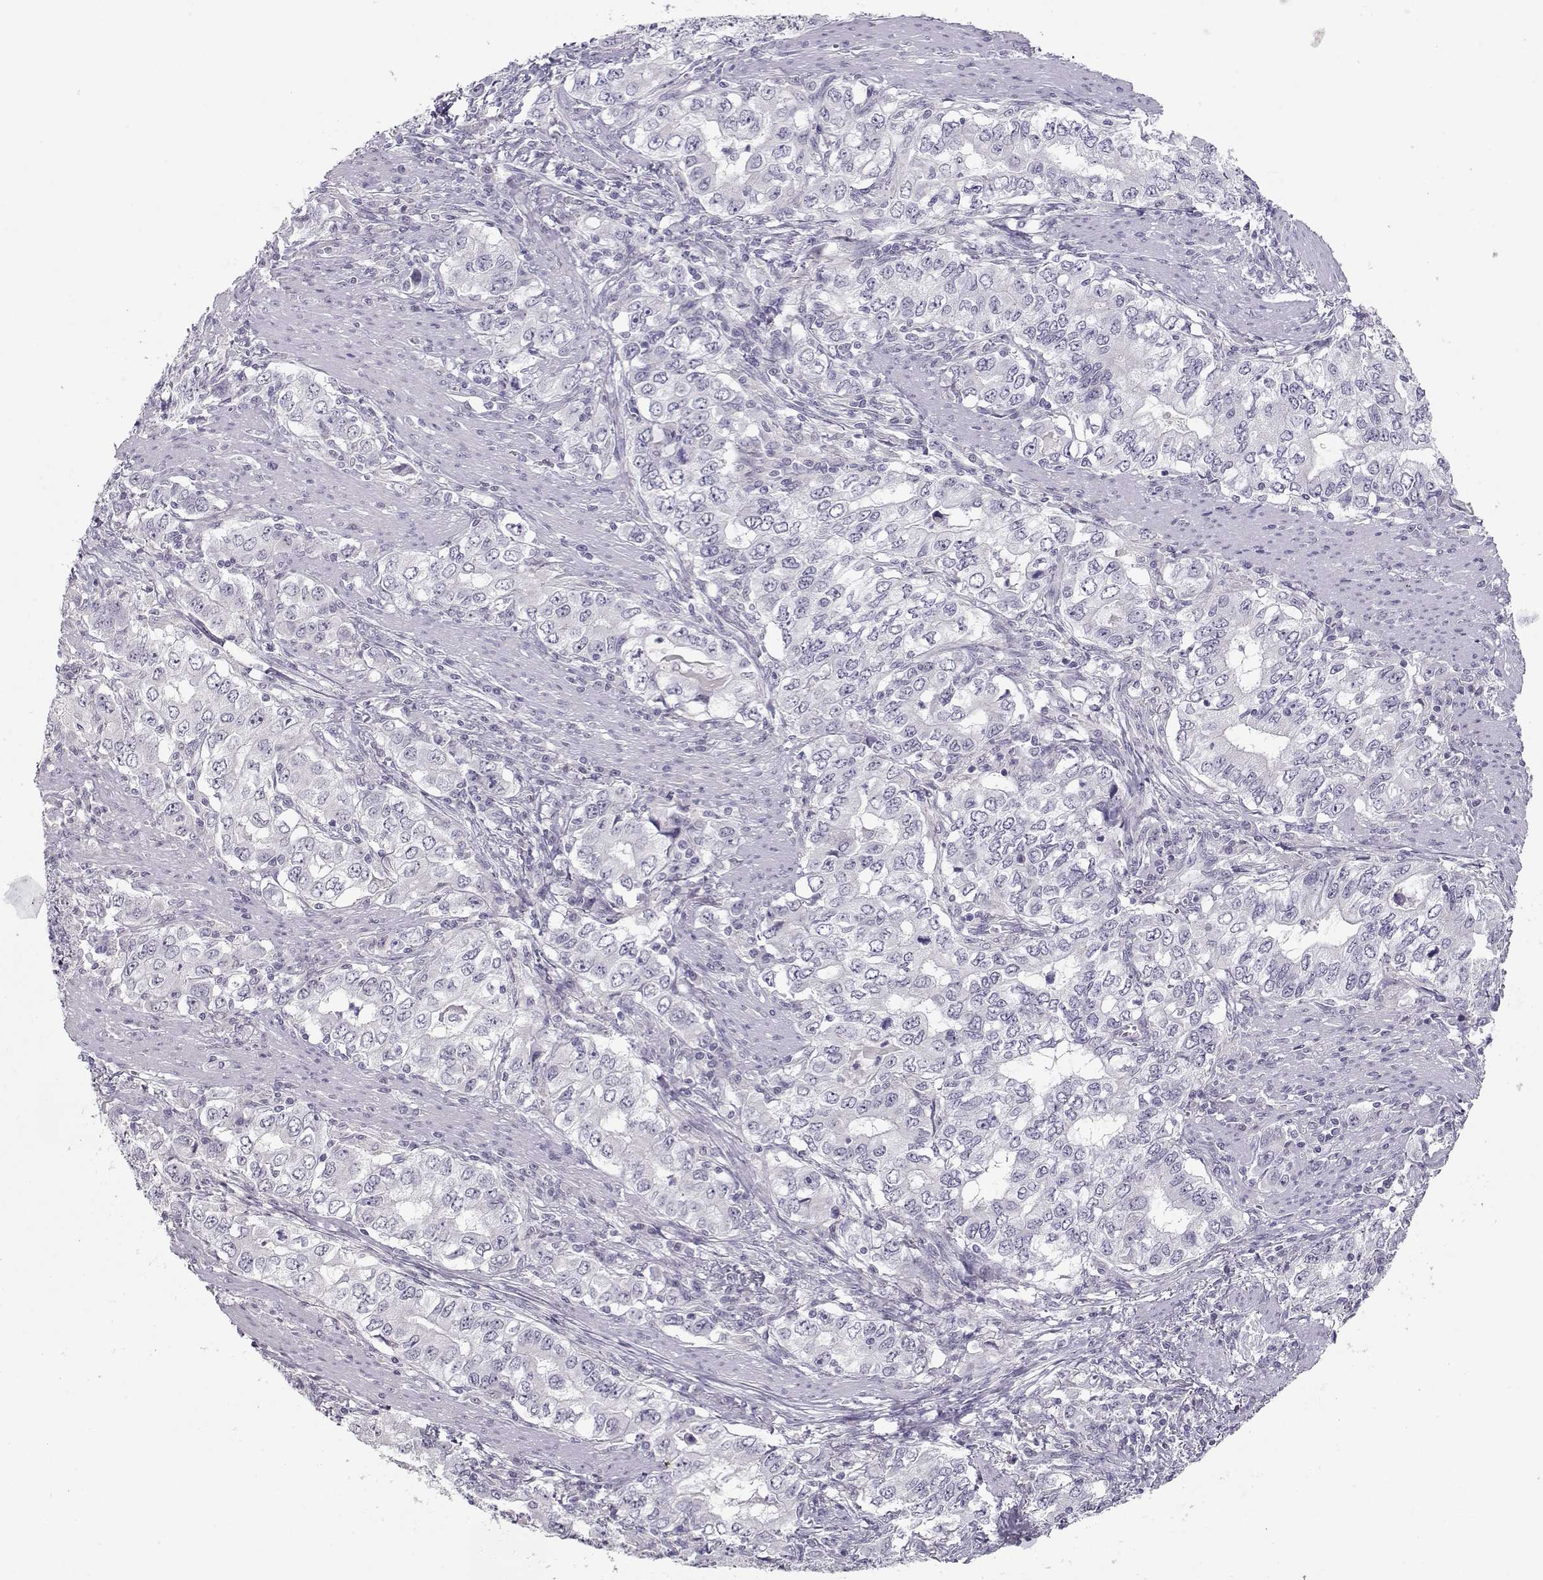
{"staining": {"intensity": "negative", "quantity": "none", "location": "none"}, "tissue": "stomach cancer", "cell_type": "Tumor cells", "image_type": "cancer", "snomed": [{"axis": "morphology", "description": "Adenocarcinoma, NOS"}, {"axis": "topography", "description": "Stomach, lower"}], "caption": "Tumor cells are negative for brown protein staining in stomach adenocarcinoma.", "gene": "IMPG1", "patient": {"sex": "female", "age": 72}}